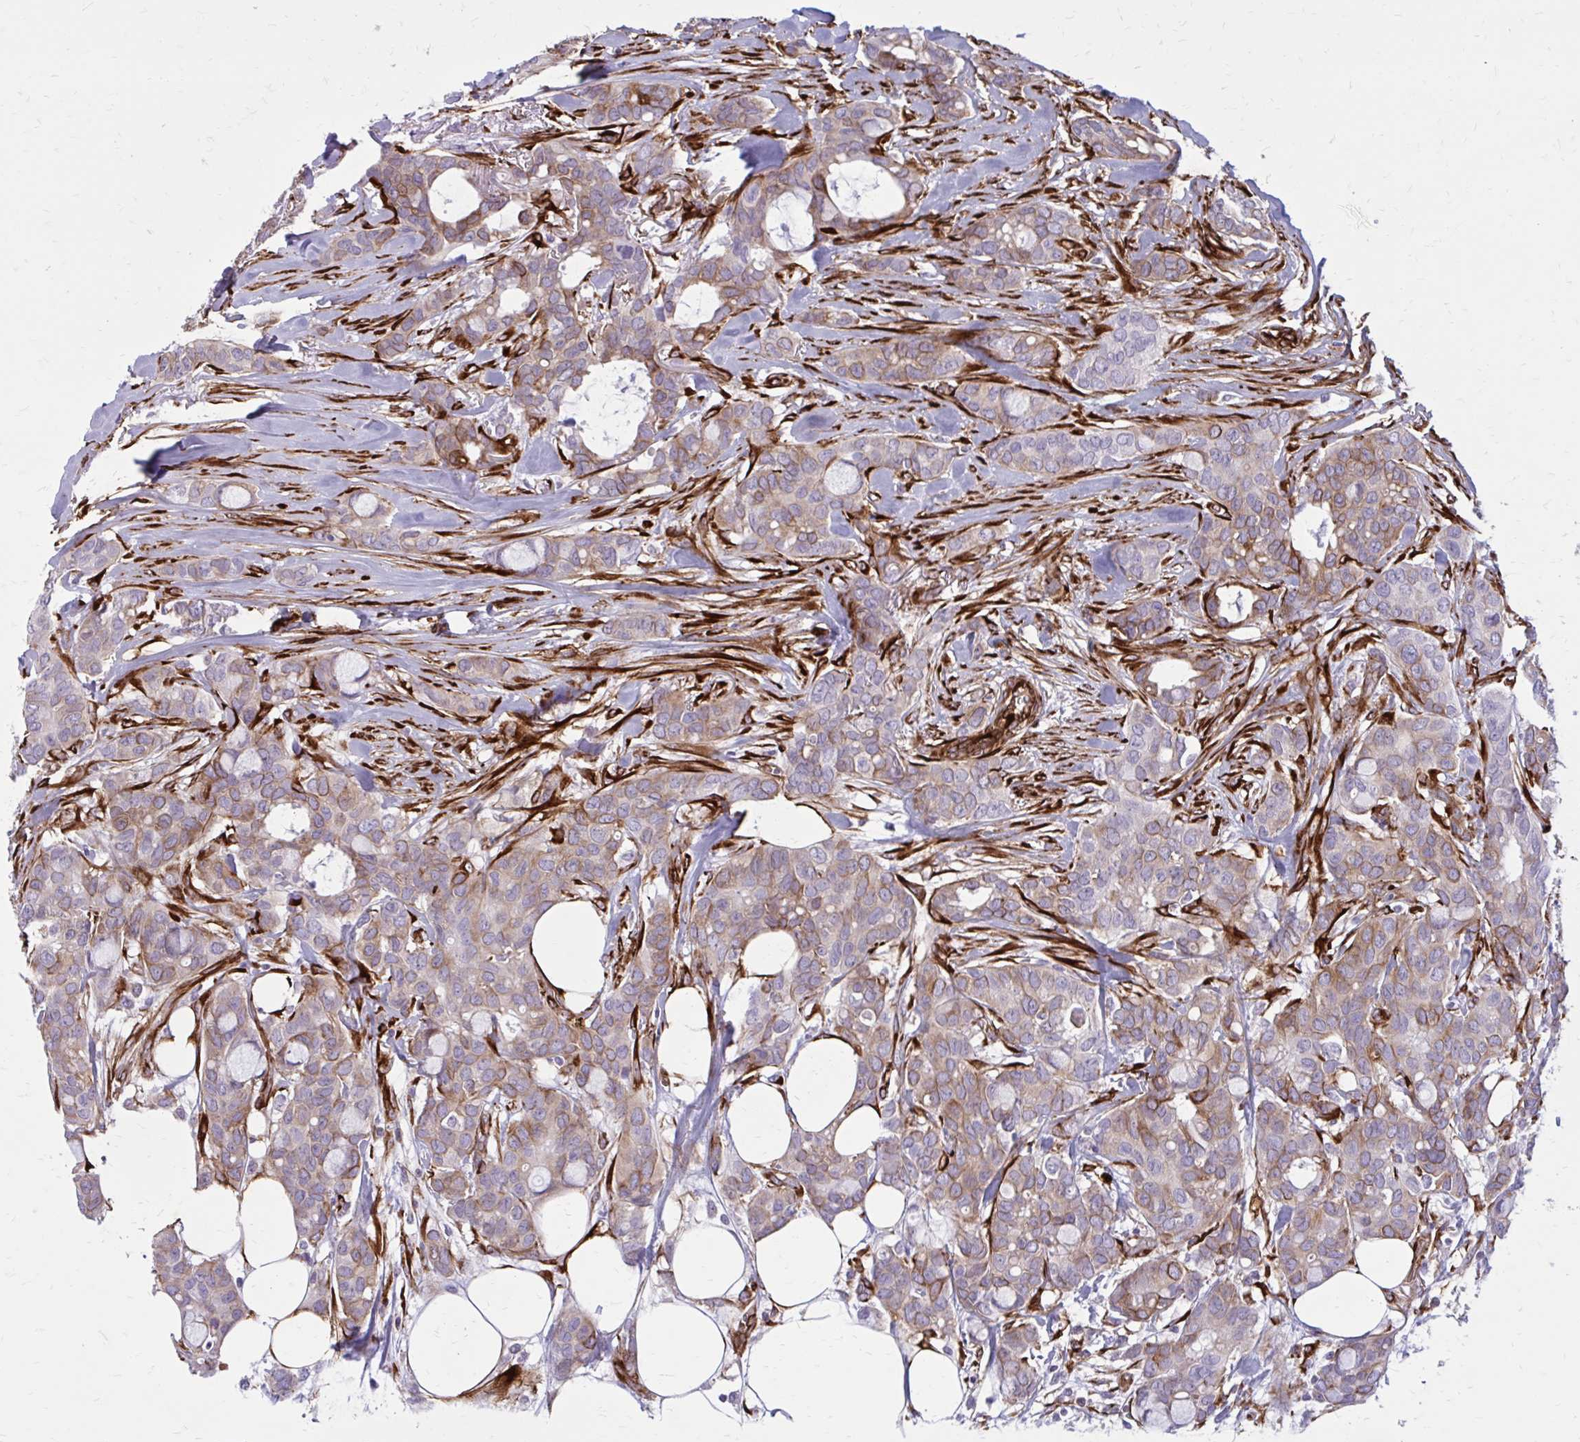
{"staining": {"intensity": "moderate", "quantity": "25%-75%", "location": "cytoplasmic/membranous"}, "tissue": "breast cancer", "cell_type": "Tumor cells", "image_type": "cancer", "snomed": [{"axis": "morphology", "description": "Duct carcinoma"}, {"axis": "topography", "description": "Breast"}], "caption": "Infiltrating ductal carcinoma (breast) stained for a protein (brown) displays moderate cytoplasmic/membranous positive expression in about 25%-75% of tumor cells.", "gene": "BEND5", "patient": {"sex": "female", "age": 84}}